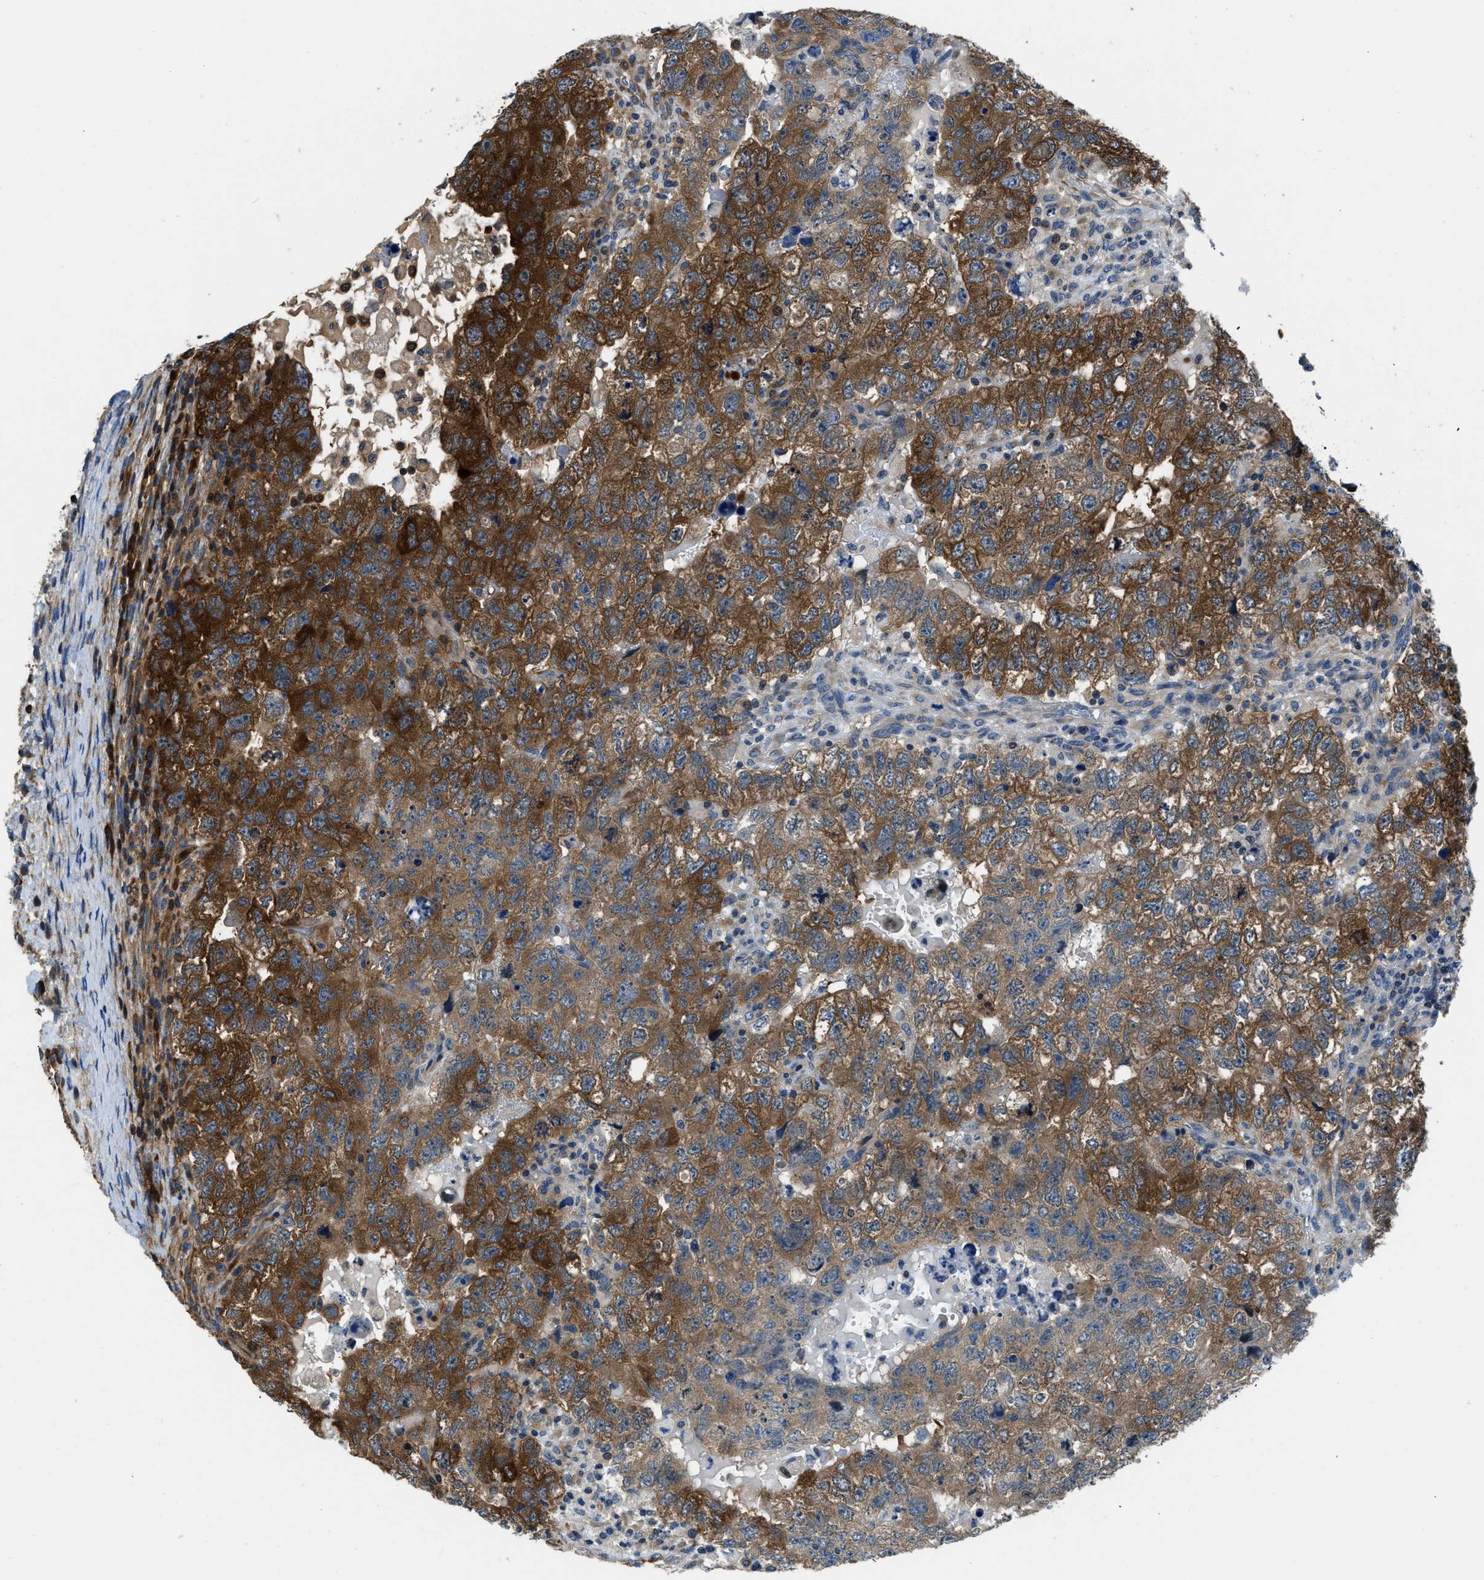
{"staining": {"intensity": "strong", "quantity": ">75%", "location": "cytoplasmic/membranous"}, "tissue": "testis cancer", "cell_type": "Tumor cells", "image_type": "cancer", "snomed": [{"axis": "morphology", "description": "Carcinoma, Embryonal, NOS"}, {"axis": "topography", "description": "Testis"}], "caption": "This photomicrograph demonstrates IHC staining of human embryonal carcinoma (testis), with high strong cytoplasmic/membranous expression in about >75% of tumor cells.", "gene": "PFKP", "patient": {"sex": "male", "age": 36}}